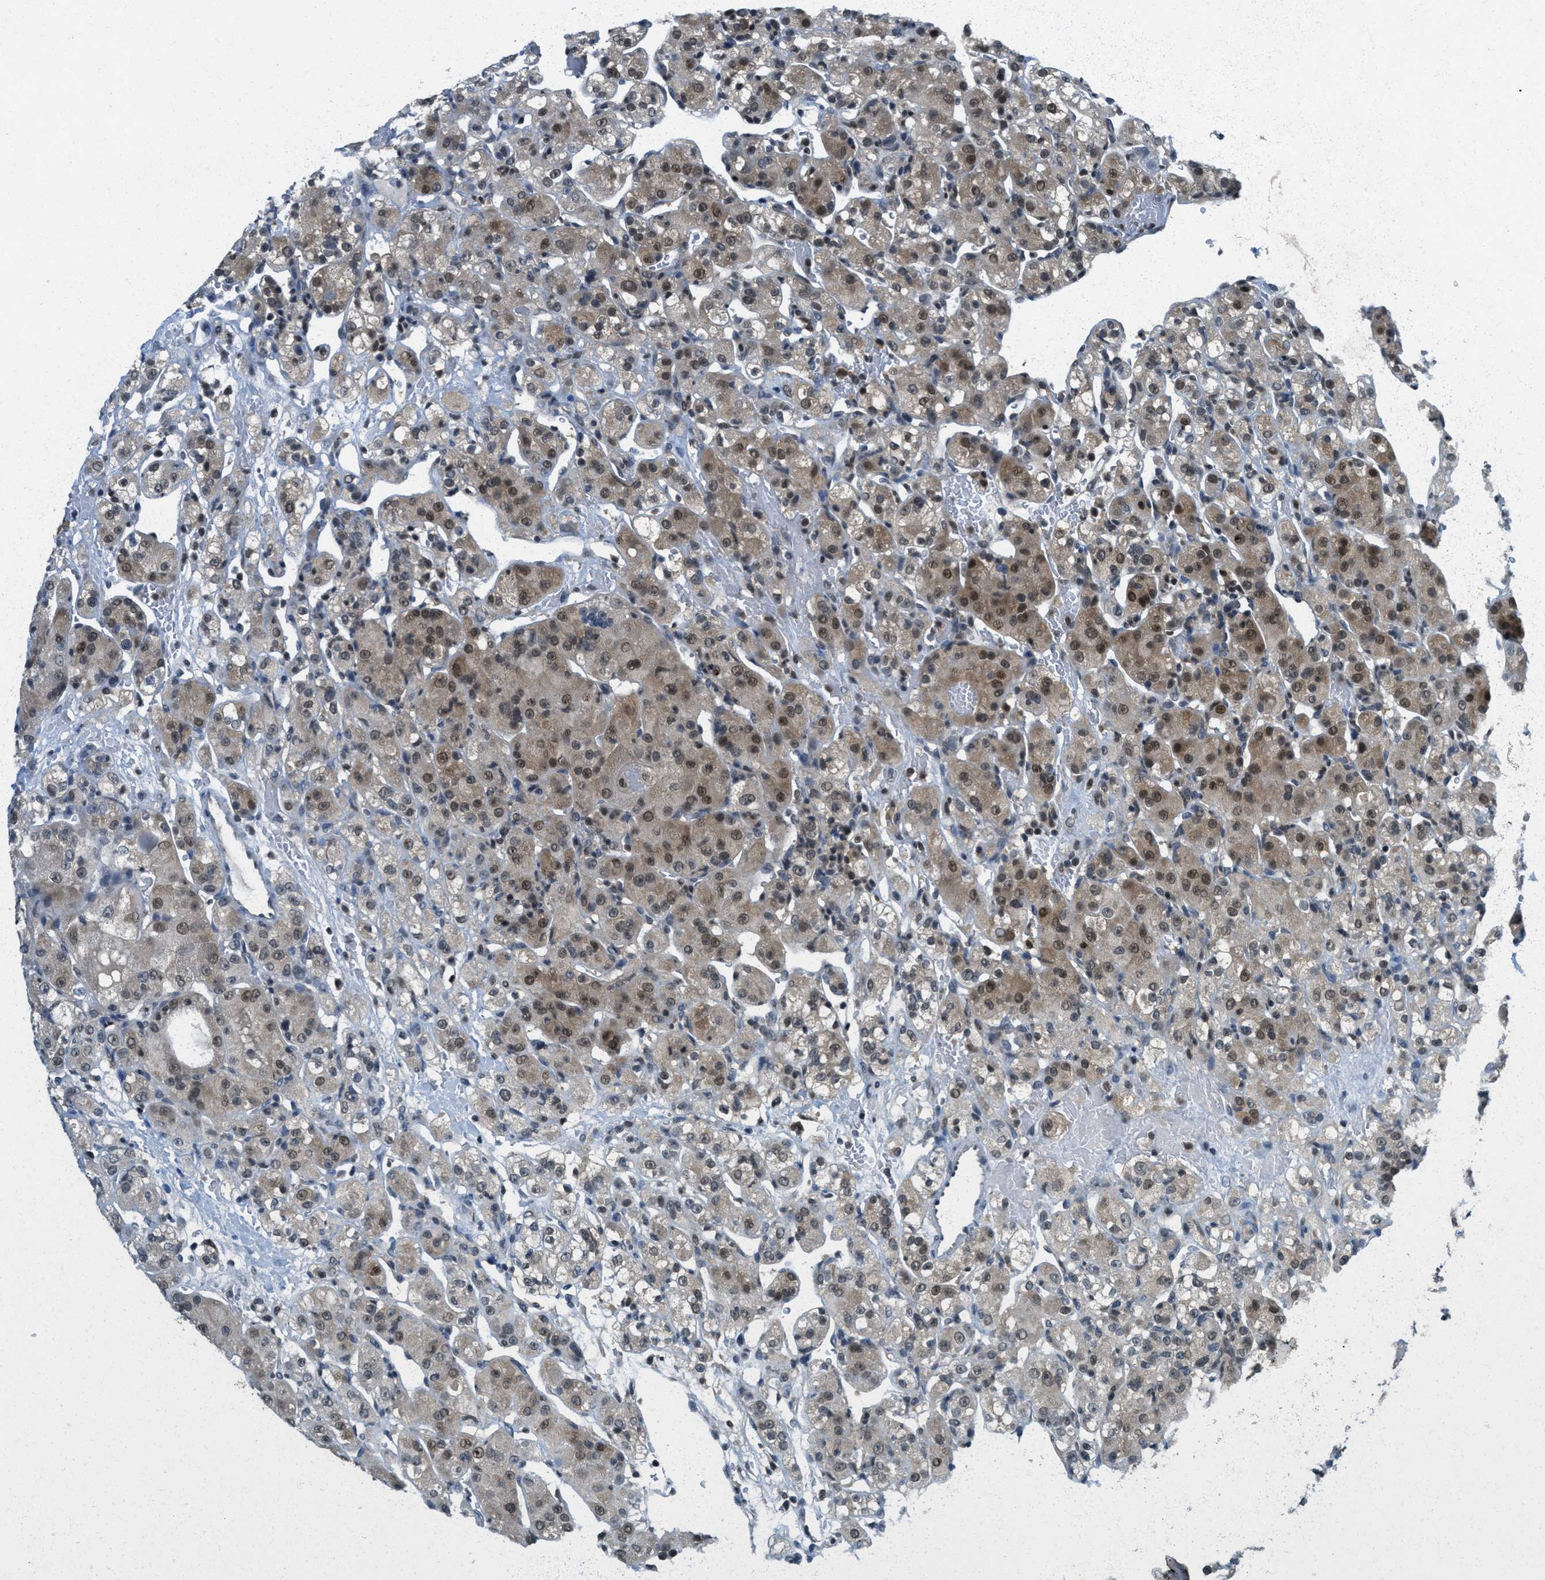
{"staining": {"intensity": "moderate", "quantity": ">75%", "location": "cytoplasmic/membranous,nuclear"}, "tissue": "renal cancer", "cell_type": "Tumor cells", "image_type": "cancer", "snomed": [{"axis": "morphology", "description": "Normal tissue, NOS"}, {"axis": "morphology", "description": "Adenocarcinoma, NOS"}, {"axis": "topography", "description": "Kidney"}], "caption": "Moderate cytoplasmic/membranous and nuclear staining for a protein is identified in about >75% of tumor cells of renal cancer (adenocarcinoma) using immunohistochemistry.", "gene": "DNAJB1", "patient": {"sex": "male", "age": 61}}